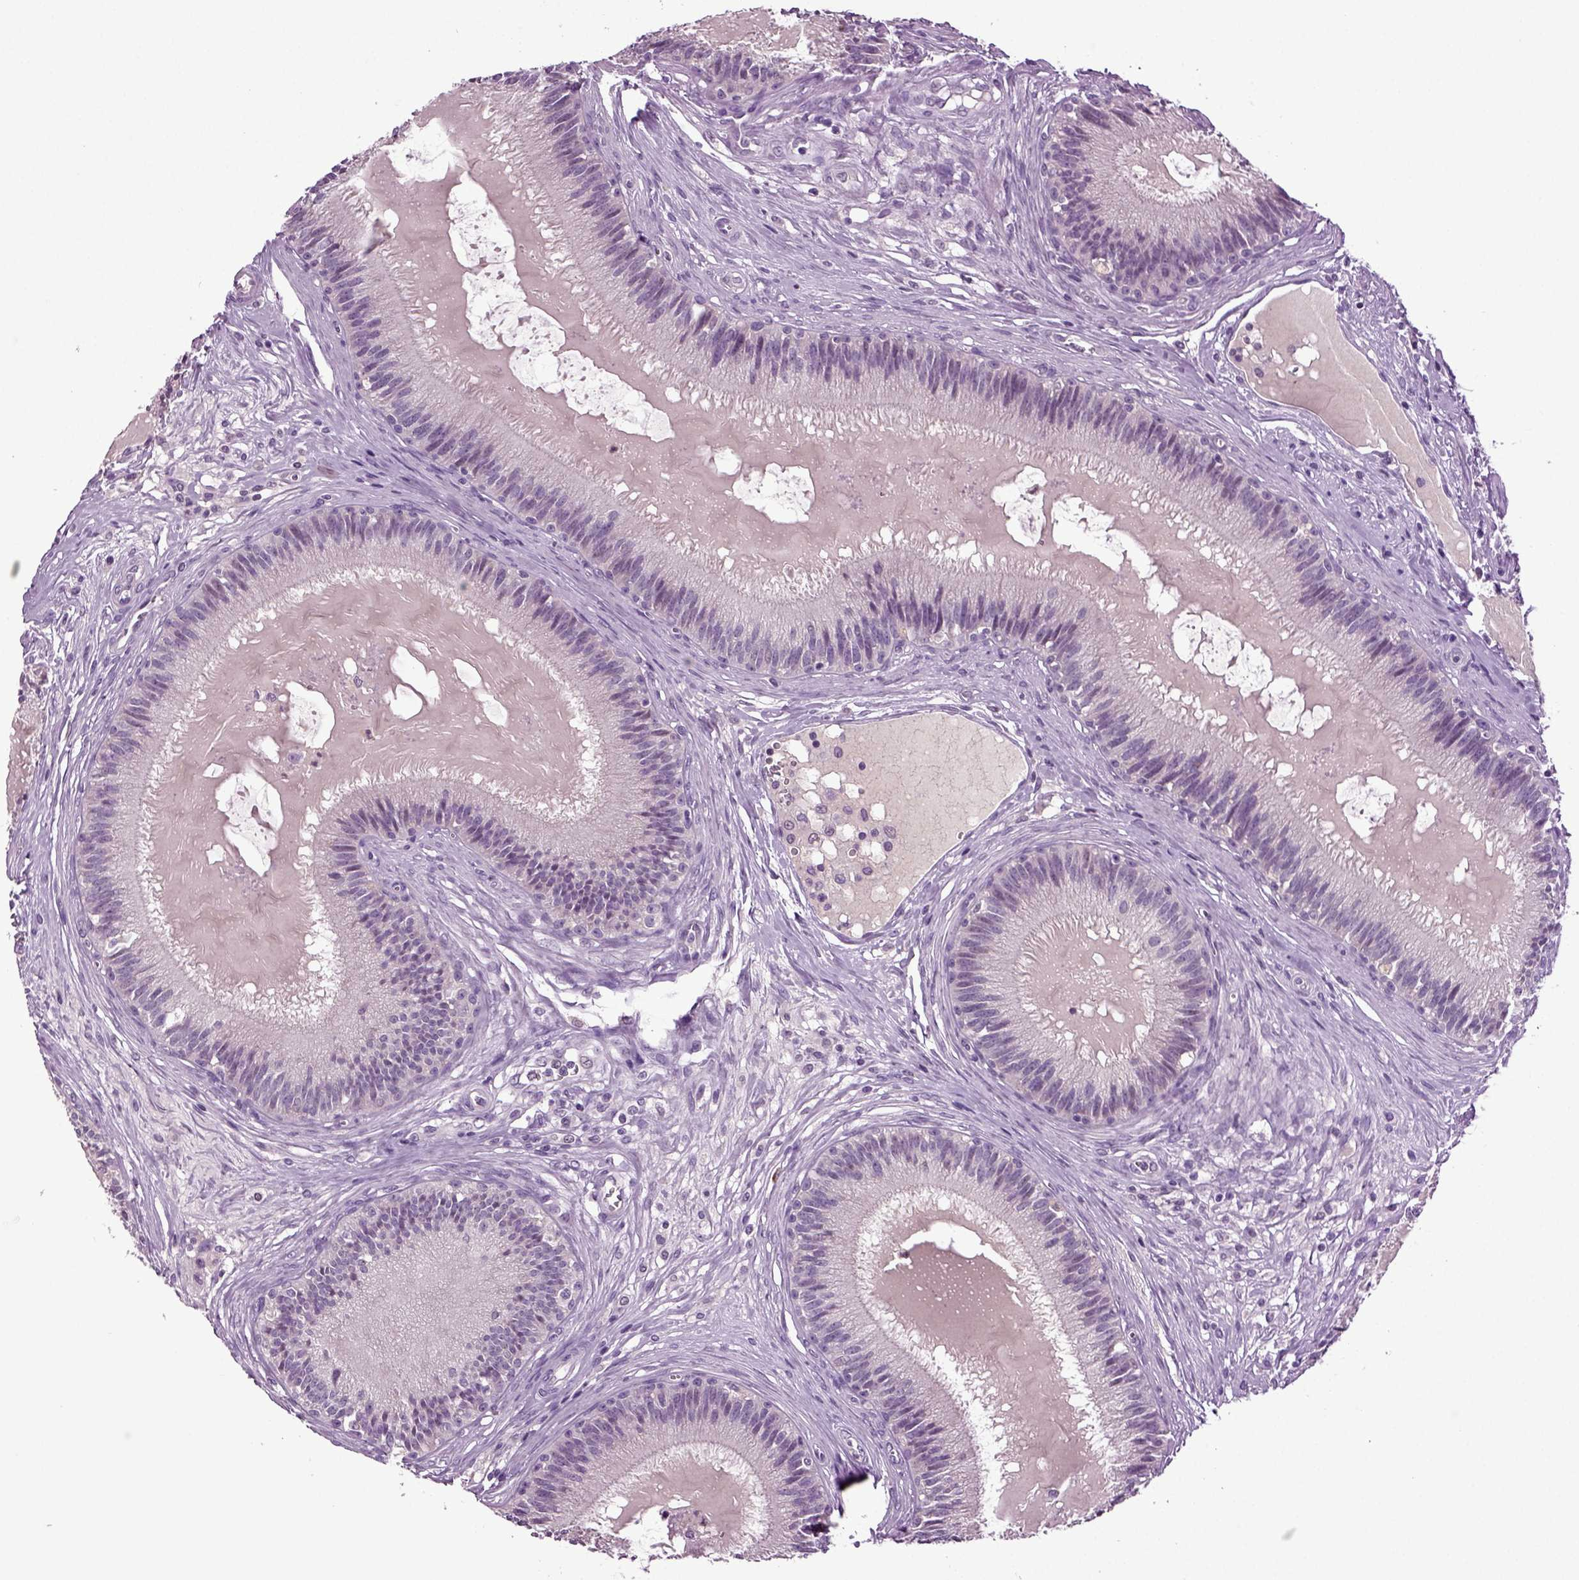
{"staining": {"intensity": "negative", "quantity": "none", "location": "none"}, "tissue": "epididymis", "cell_type": "Glandular cells", "image_type": "normal", "snomed": [{"axis": "morphology", "description": "Normal tissue, NOS"}, {"axis": "topography", "description": "Epididymis"}], "caption": "High magnification brightfield microscopy of benign epididymis stained with DAB (3,3'-diaminobenzidine) (brown) and counterstained with hematoxylin (blue): glandular cells show no significant positivity. Brightfield microscopy of IHC stained with DAB (3,3'-diaminobenzidine) (brown) and hematoxylin (blue), captured at high magnification.", "gene": "FGF11", "patient": {"sex": "male", "age": 27}}